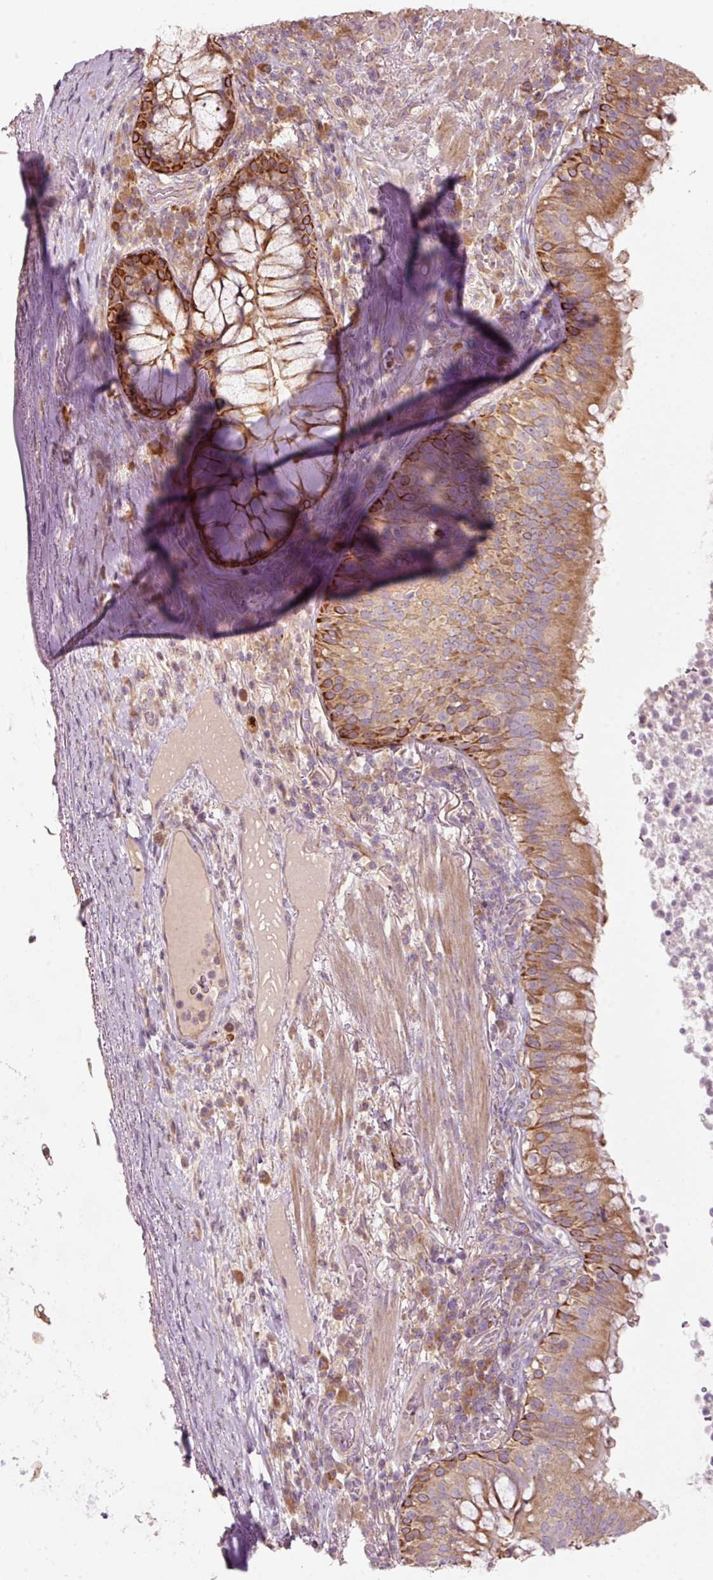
{"staining": {"intensity": "strong", "quantity": ">75%", "location": "cytoplasmic/membranous"}, "tissue": "bronchus", "cell_type": "Respiratory epithelial cells", "image_type": "normal", "snomed": [{"axis": "morphology", "description": "Normal tissue, NOS"}, {"axis": "topography", "description": "Cartilage tissue"}, {"axis": "topography", "description": "Bronchus"}], "caption": "This photomicrograph displays benign bronchus stained with immunohistochemistry to label a protein in brown. The cytoplasmic/membranous of respiratory epithelial cells show strong positivity for the protein. Nuclei are counter-stained blue.", "gene": "MAP10", "patient": {"sex": "male", "age": 56}}